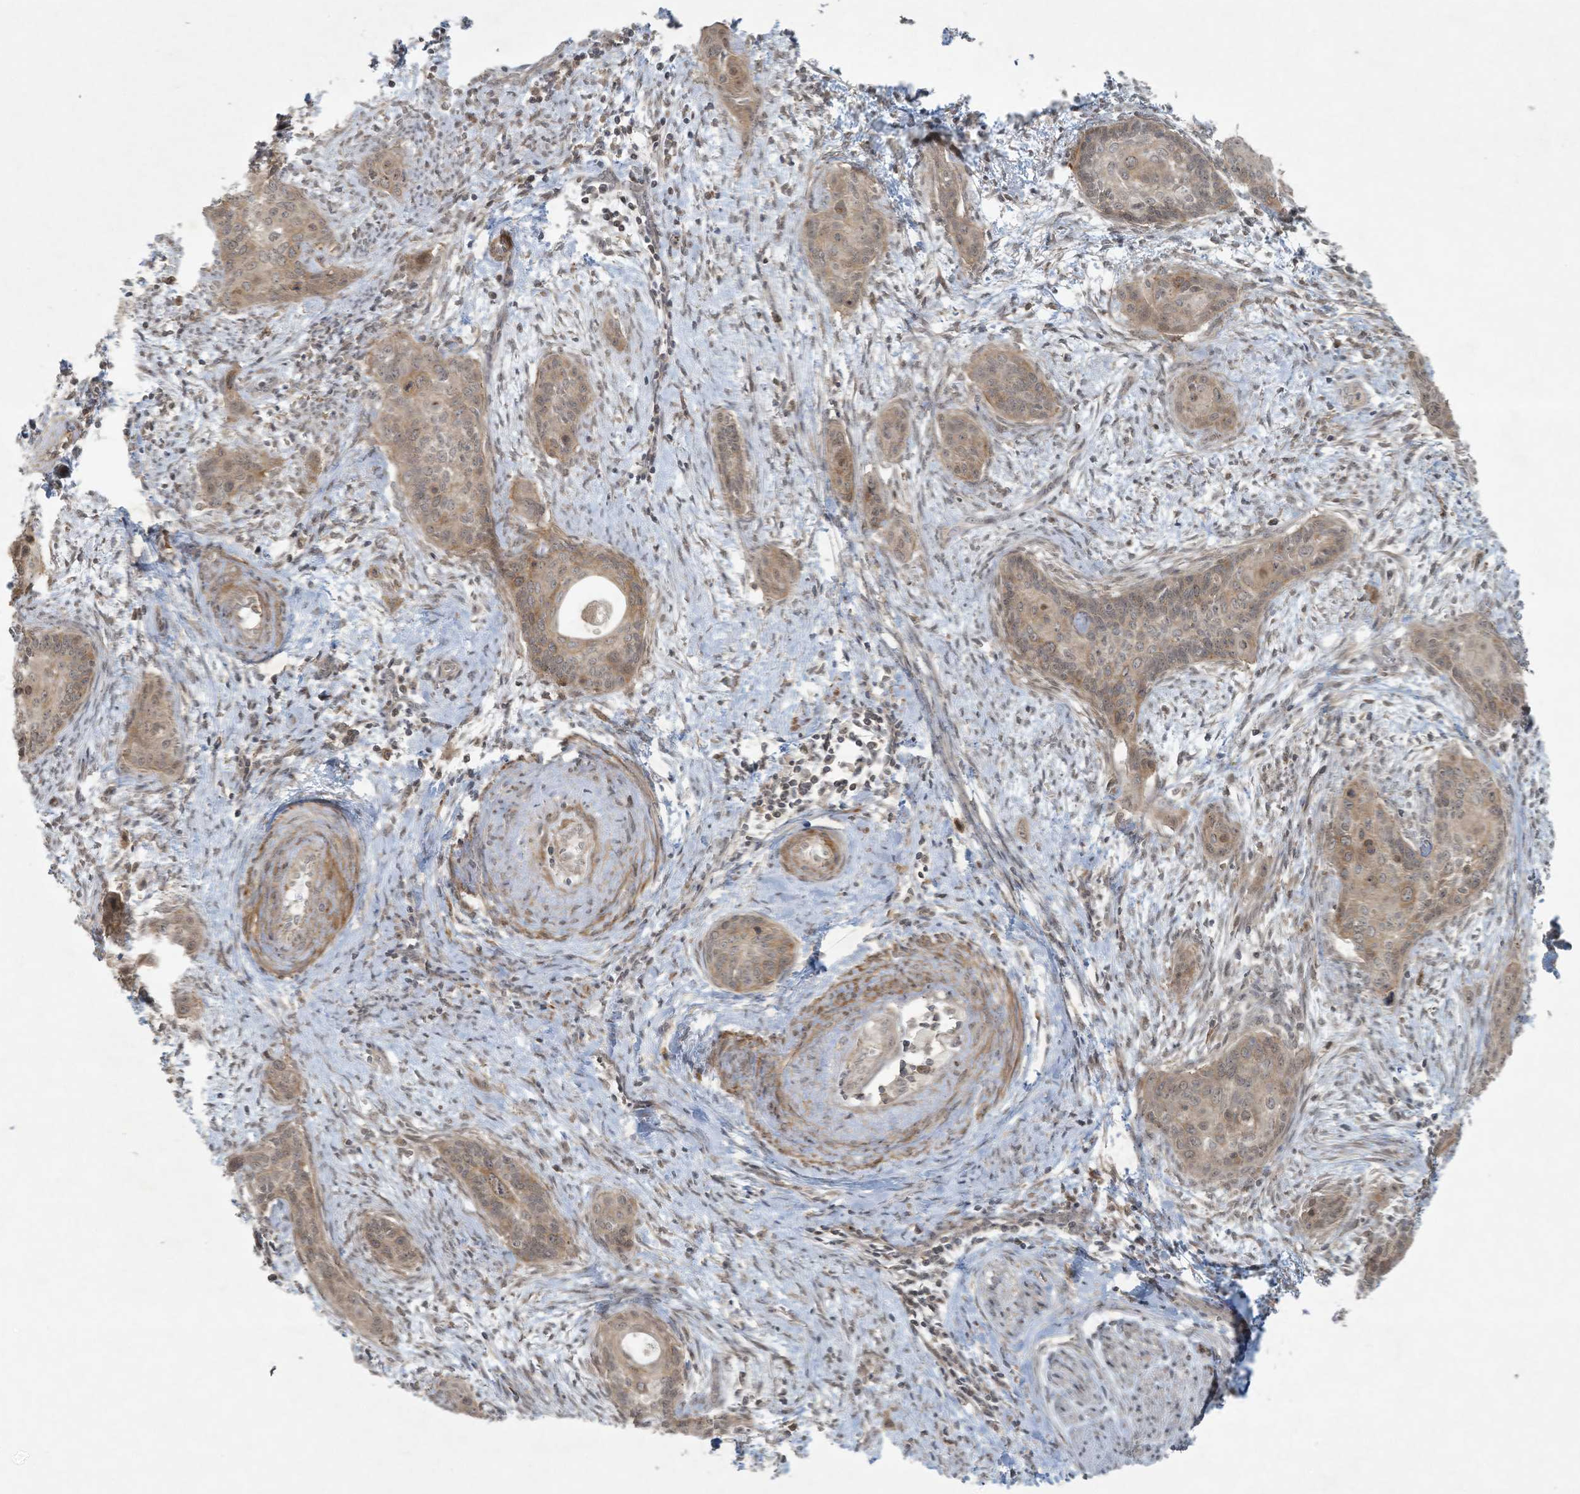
{"staining": {"intensity": "weak", "quantity": "25%-75%", "location": "cytoplasmic/membranous,nuclear"}, "tissue": "cervical cancer", "cell_type": "Tumor cells", "image_type": "cancer", "snomed": [{"axis": "morphology", "description": "Squamous cell carcinoma, NOS"}, {"axis": "topography", "description": "Cervix"}], "caption": "Cervical squamous cell carcinoma stained with DAB IHC reveals low levels of weak cytoplasmic/membranous and nuclear positivity in about 25%-75% of tumor cells.", "gene": "ZNF263", "patient": {"sex": "female", "age": 33}}